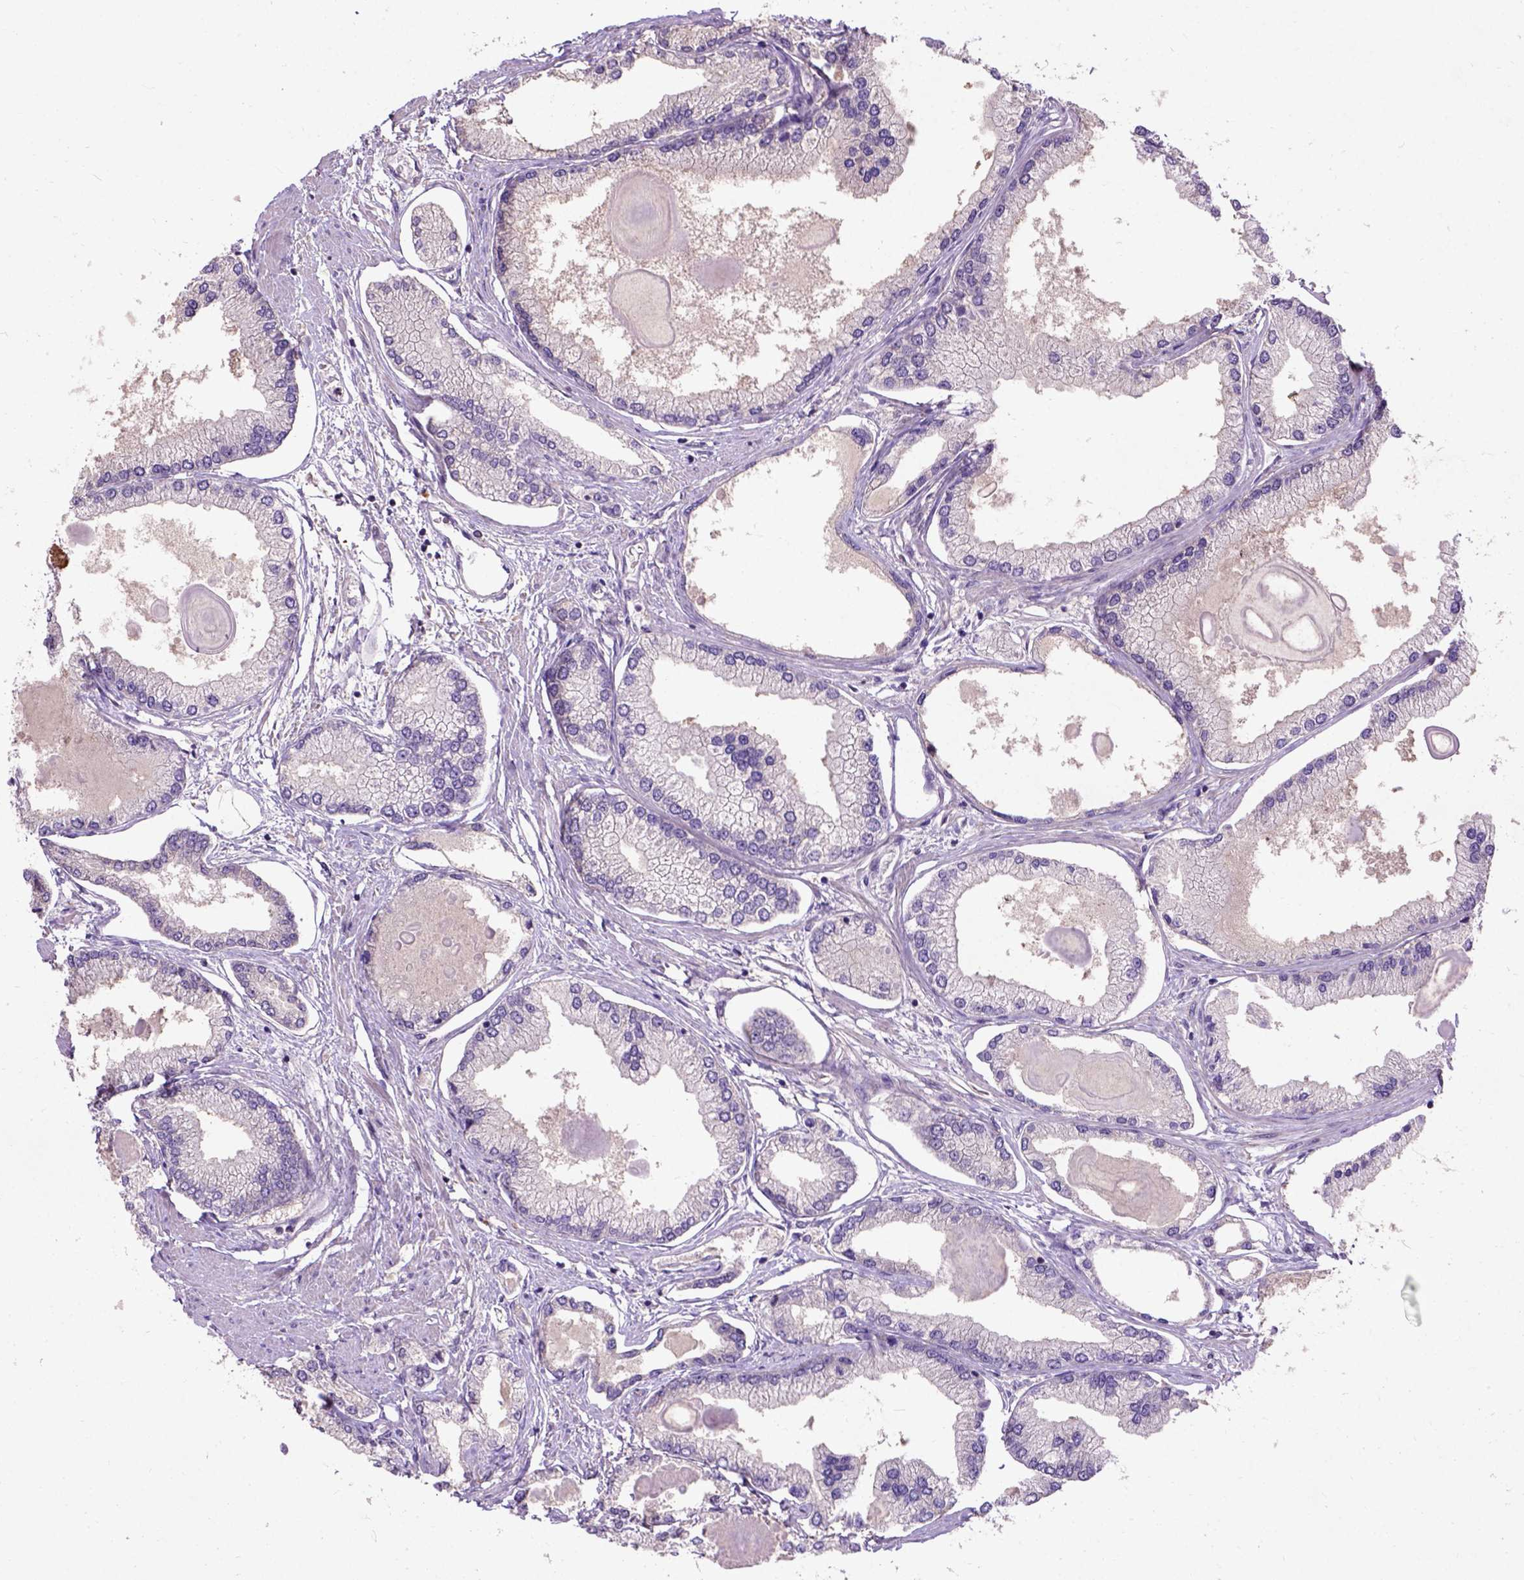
{"staining": {"intensity": "negative", "quantity": "none", "location": "none"}, "tissue": "prostate cancer", "cell_type": "Tumor cells", "image_type": "cancer", "snomed": [{"axis": "morphology", "description": "Adenocarcinoma, High grade"}, {"axis": "topography", "description": "Prostate"}], "caption": "A micrograph of human prostate cancer (adenocarcinoma (high-grade)) is negative for staining in tumor cells.", "gene": "KBTBD8", "patient": {"sex": "male", "age": 68}}